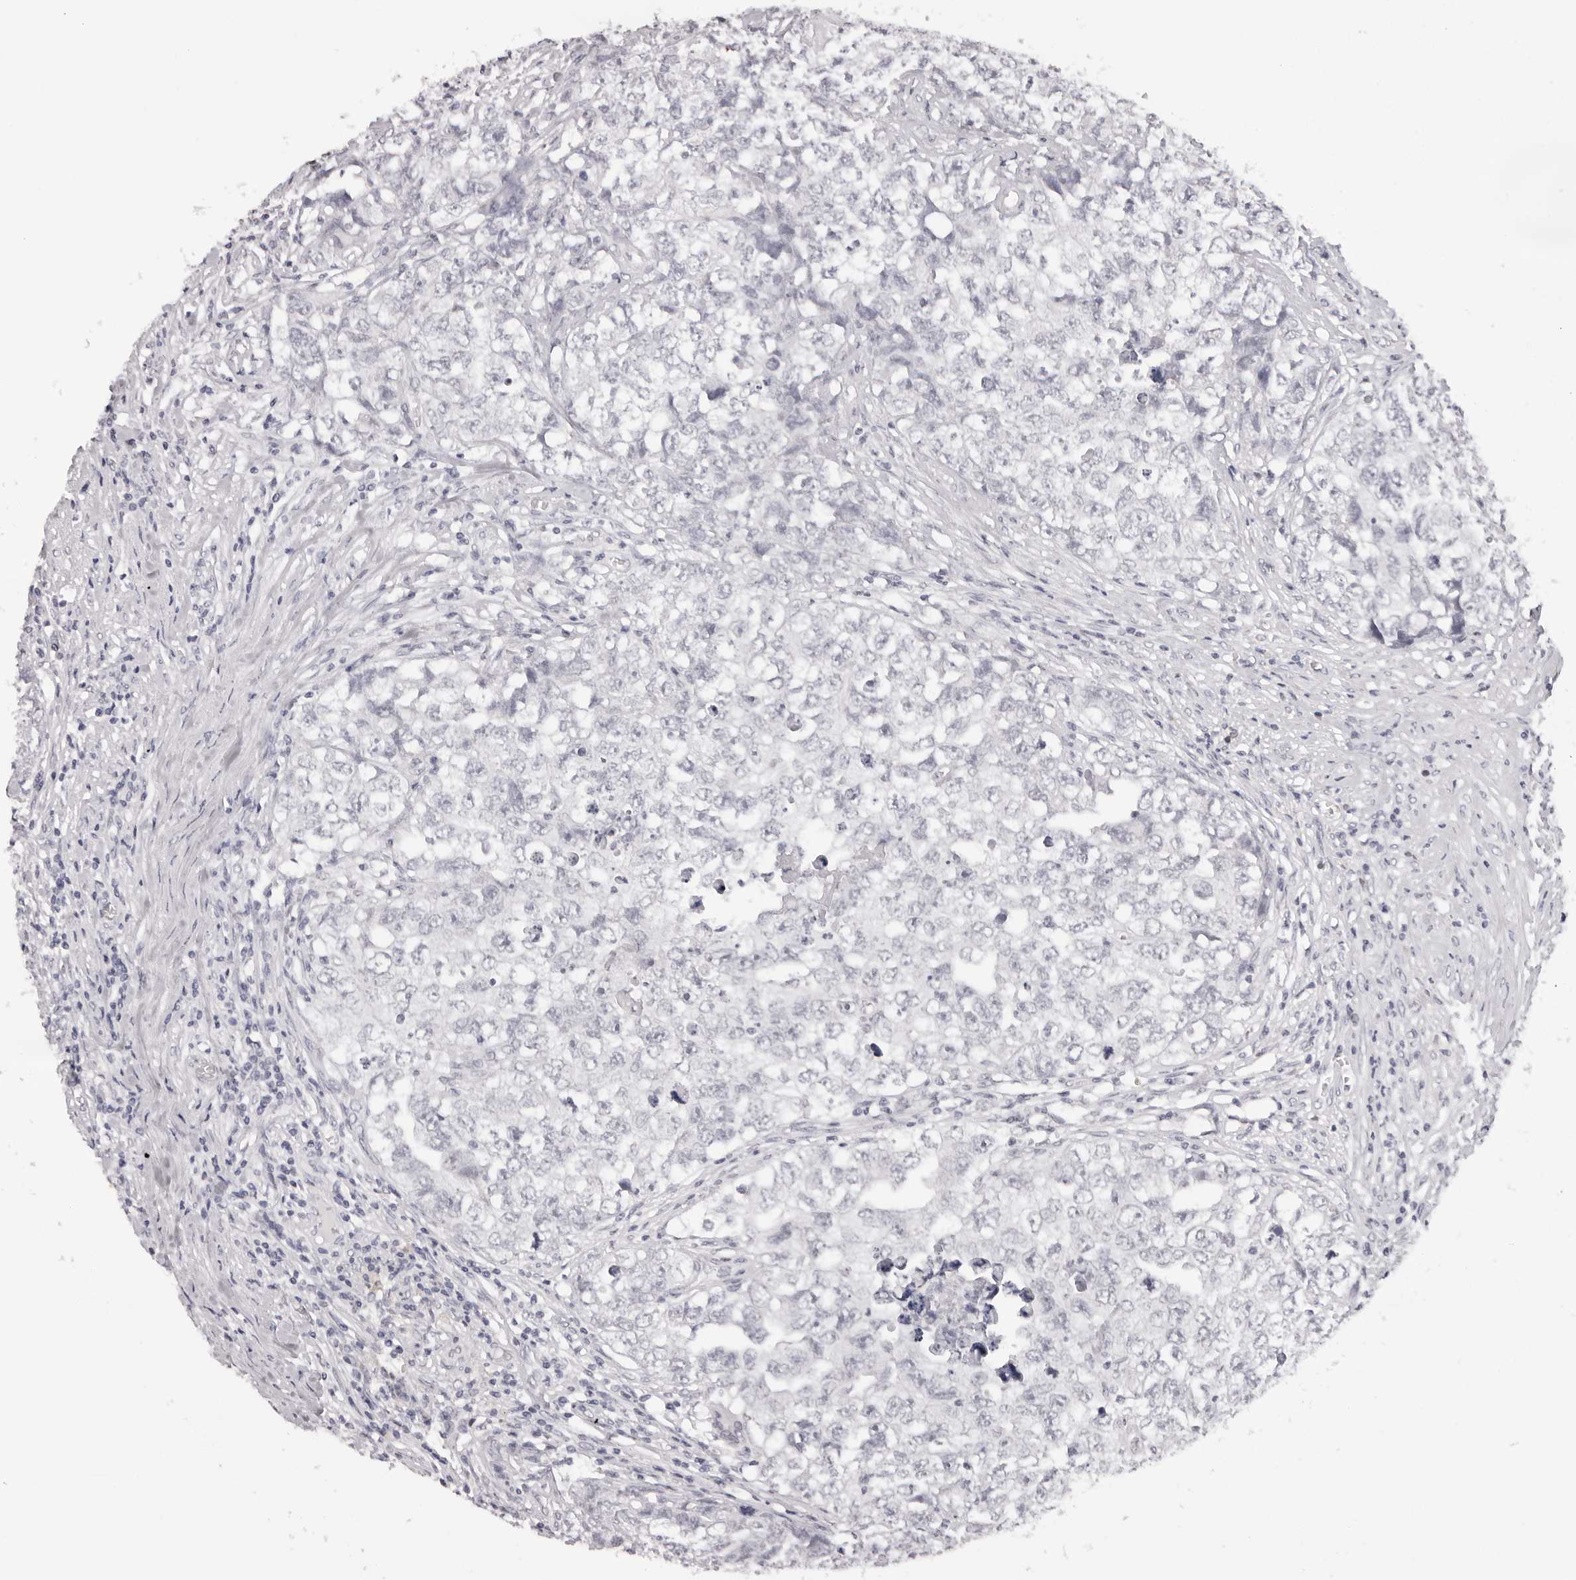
{"staining": {"intensity": "negative", "quantity": "none", "location": "none"}, "tissue": "testis cancer", "cell_type": "Tumor cells", "image_type": "cancer", "snomed": [{"axis": "morphology", "description": "Seminoma, NOS"}, {"axis": "morphology", "description": "Carcinoma, Embryonal, NOS"}, {"axis": "topography", "description": "Testis"}], "caption": "IHC of human testis seminoma demonstrates no staining in tumor cells.", "gene": "MAFK", "patient": {"sex": "male", "age": 43}}